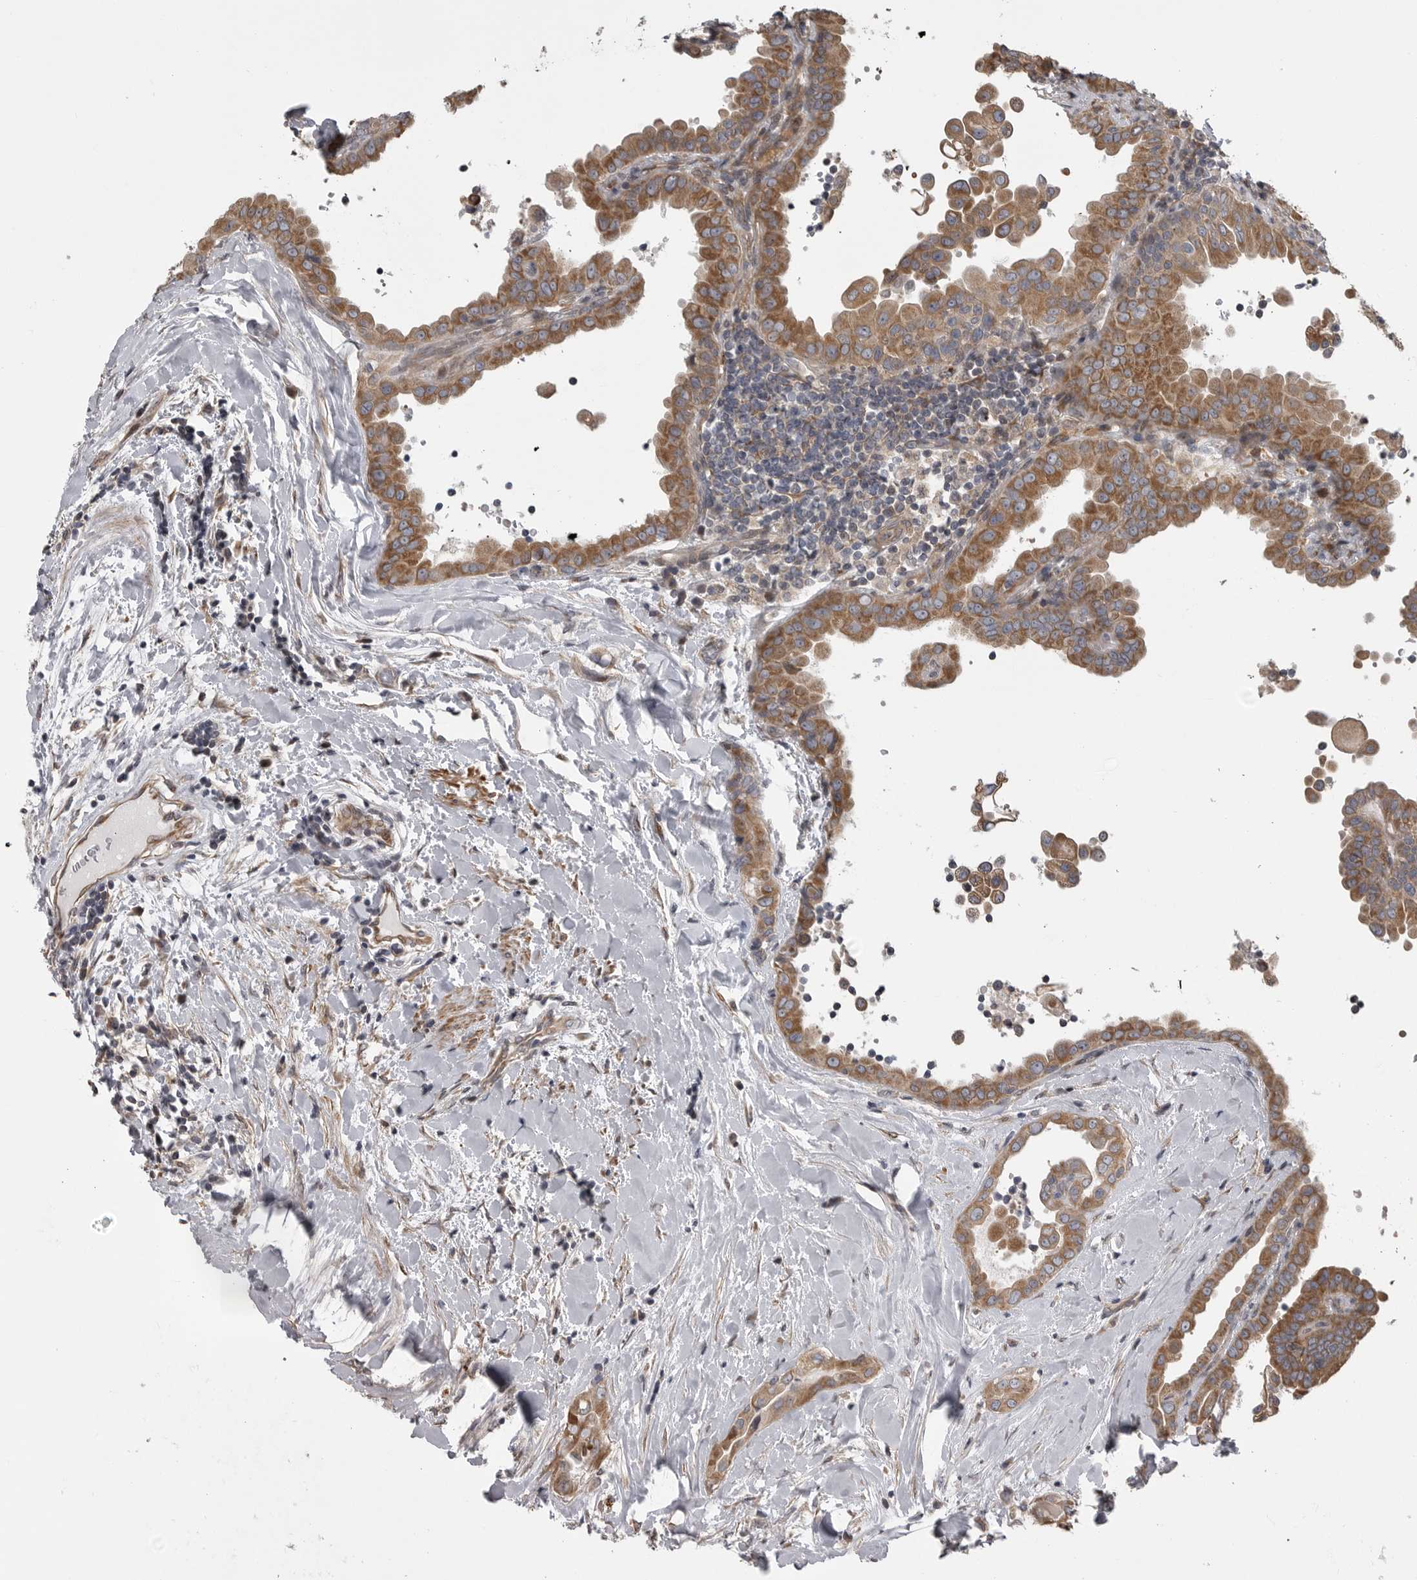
{"staining": {"intensity": "moderate", "quantity": ">75%", "location": "cytoplasmic/membranous"}, "tissue": "thyroid cancer", "cell_type": "Tumor cells", "image_type": "cancer", "snomed": [{"axis": "morphology", "description": "Papillary adenocarcinoma, NOS"}, {"axis": "topography", "description": "Thyroid gland"}], "caption": "Immunohistochemistry (IHC) of thyroid papillary adenocarcinoma shows medium levels of moderate cytoplasmic/membranous staining in about >75% of tumor cells. (DAB IHC with brightfield microscopy, high magnification).", "gene": "ZNRF1", "patient": {"sex": "male", "age": 33}}